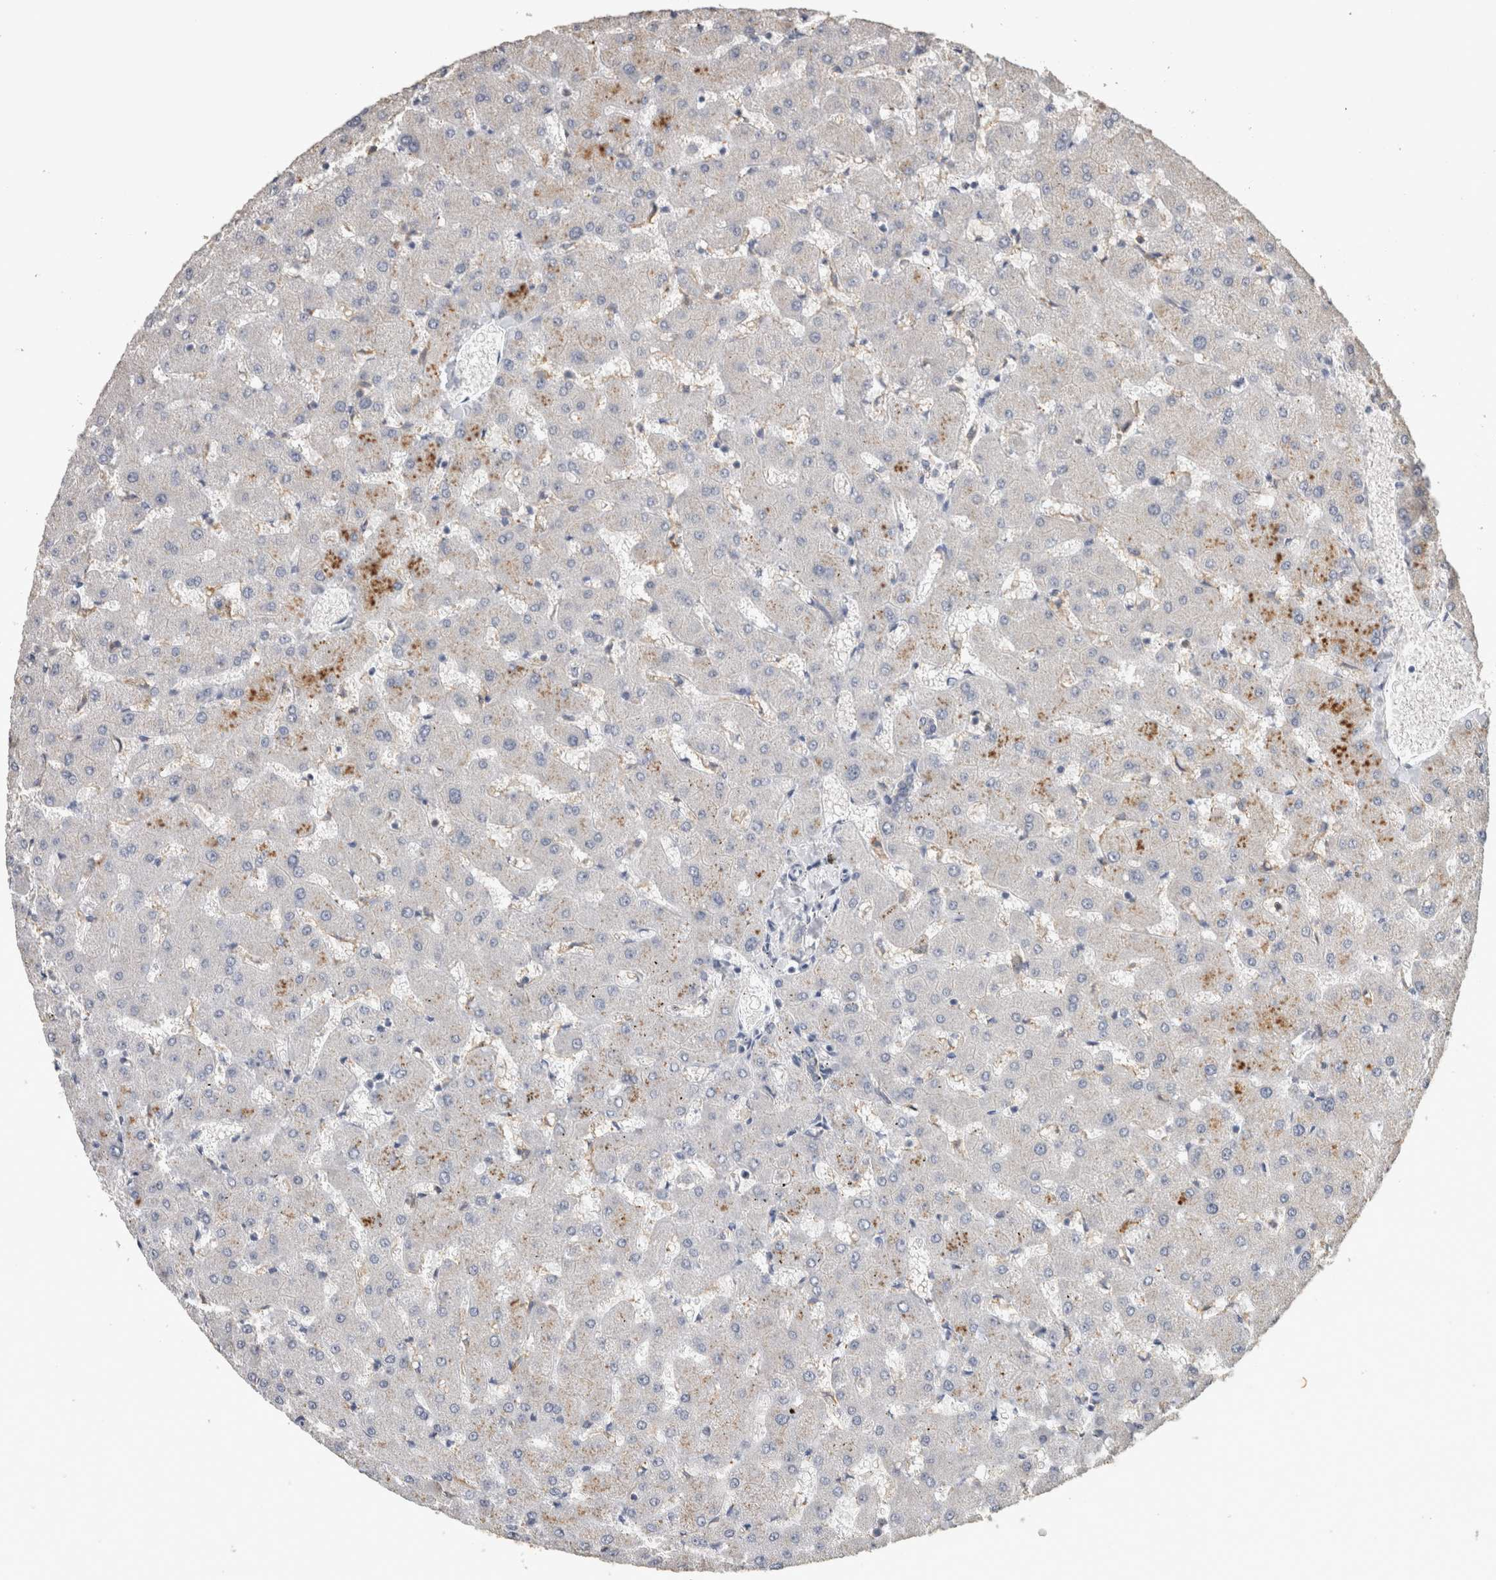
{"staining": {"intensity": "negative", "quantity": "none", "location": "none"}, "tissue": "liver", "cell_type": "Cholangiocytes", "image_type": "normal", "snomed": [{"axis": "morphology", "description": "Normal tissue, NOS"}, {"axis": "topography", "description": "Liver"}], "caption": "The histopathology image reveals no significant expression in cholangiocytes of liver. (IHC, brightfield microscopy, high magnification).", "gene": "CNTFR", "patient": {"sex": "female", "age": 63}}